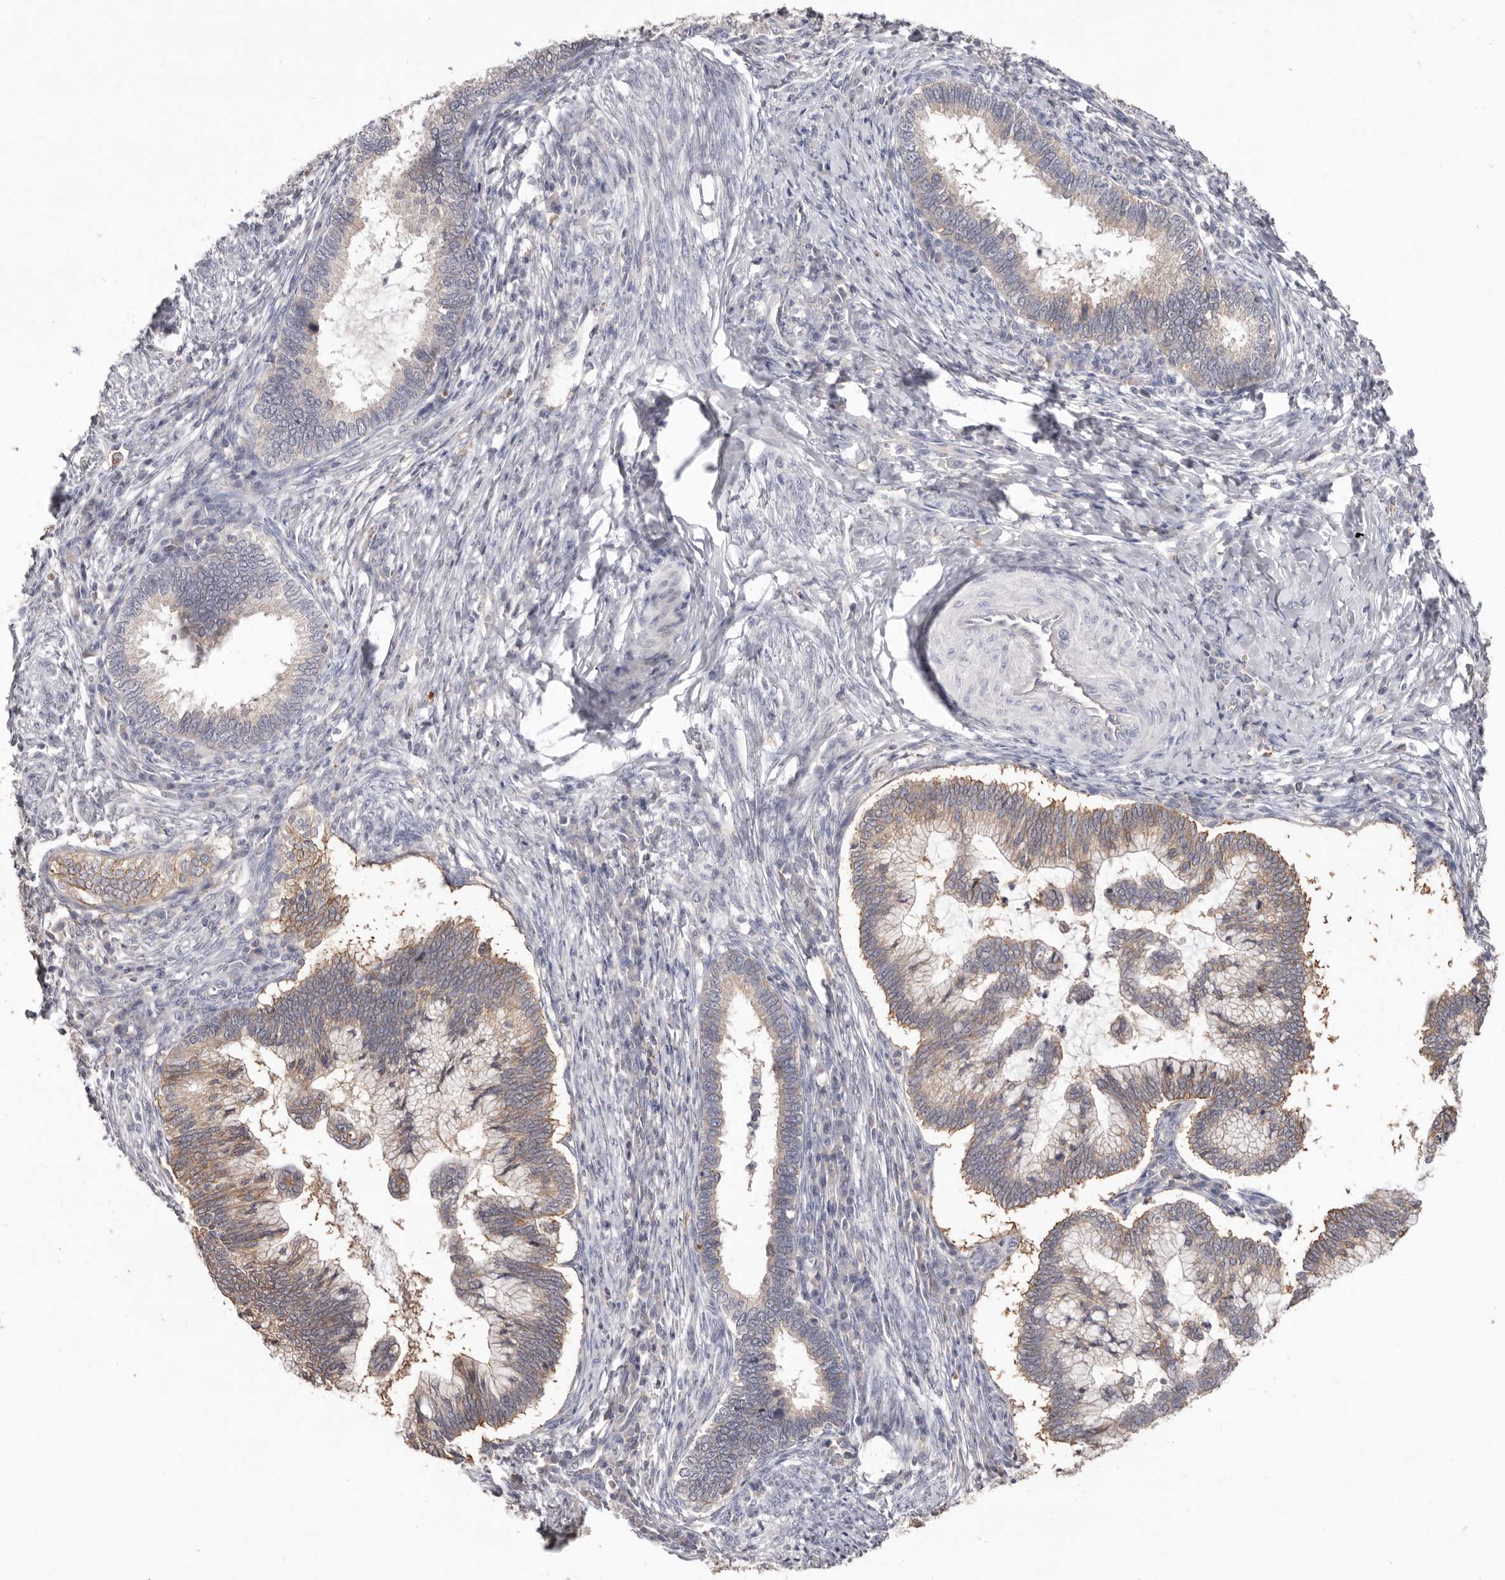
{"staining": {"intensity": "weak", "quantity": ">75%", "location": "cytoplasmic/membranous"}, "tissue": "cervical cancer", "cell_type": "Tumor cells", "image_type": "cancer", "snomed": [{"axis": "morphology", "description": "Adenocarcinoma, NOS"}, {"axis": "topography", "description": "Cervix"}], "caption": "Immunohistochemical staining of cervical cancer (adenocarcinoma) exhibits low levels of weak cytoplasmic/membranous positivity in about >75% of tumor cells.", "gene": "MMACHC", "patient": {"sex": "female", "age": 36}}